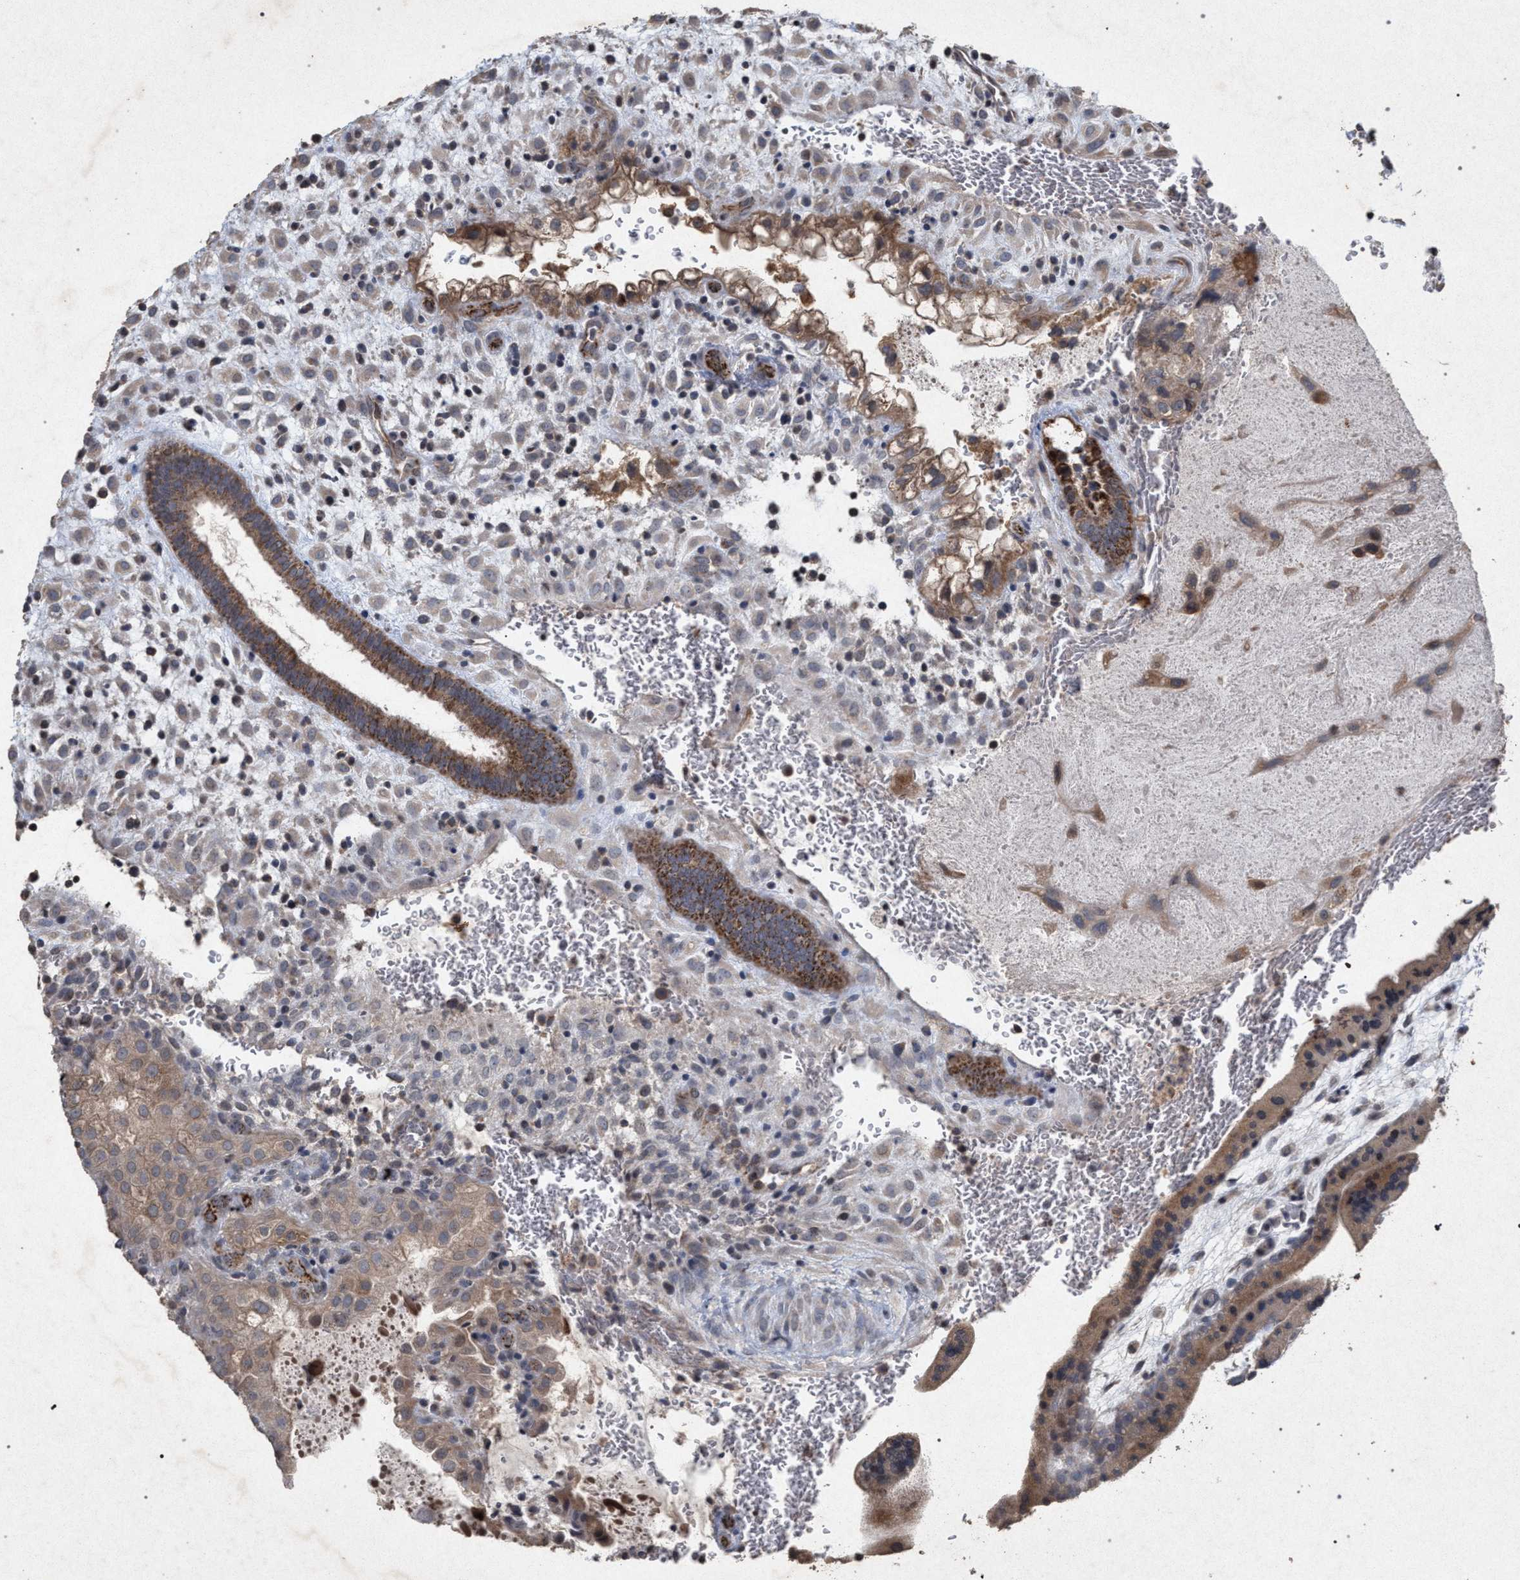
{"staining": {"intensity": "moderate", "quantity": "<25%", "location": "cytoplasmic/membranous"}, "tissue": "placenta", "cell_type": "Decidual cells", "image_type": "normal", "snomed": [{"axis": "morphology", "description": "Normal tissue, NOS"}, {"axis": "topography", "description": "Placenta"}], "caption": "Immunohistochemical staining of unremarkable placenta shows <25% levels of moderate cytoplasmic/membranous protein positivity in approximately <25% of decidual cells. The protein is shown in brown color, while the nuclei are stained blue.", "gene": "PKD2L1", "patient": {"sex": "female", "age": 35}}